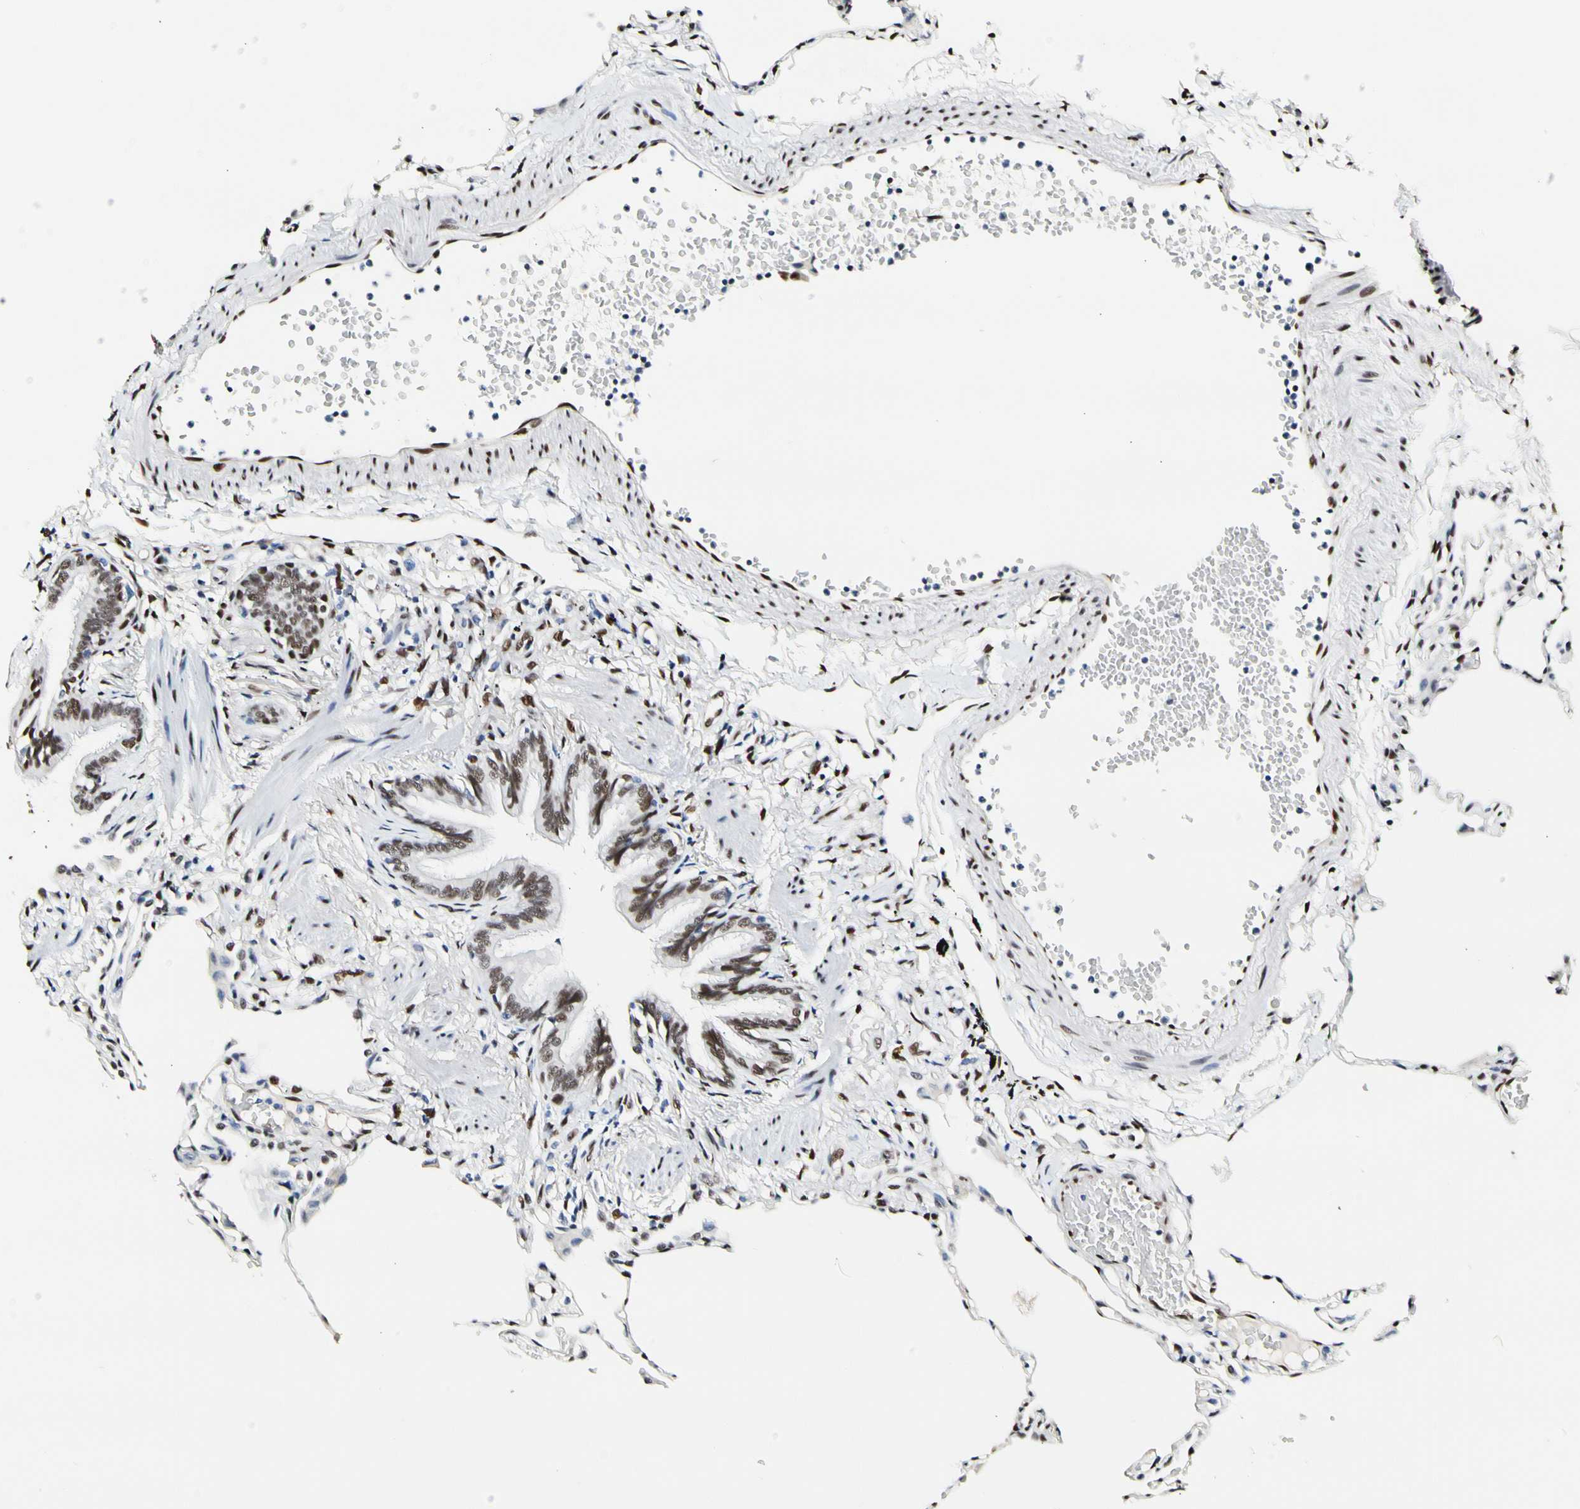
{"staining": {"intensity": "weak", "quantity": "<25%", "location": "nuclear"}, "tissue": "lung", "cell_type": "Alveolar cells", "image_type": "normal", "snomed": [{"axis": "morphology", "description": "Normal tissue, NOS"}, {"axis": "topography", "description": "Lung"}], "caption": "Immunohistochemical staining of benign lung reveals no significant positivity in alveolar cells. (DAB (3,3'-diaminobenzidine) IHC, high magnification).", "gene": "NFIA", "patient": {"sex": "female", "age": 49}}